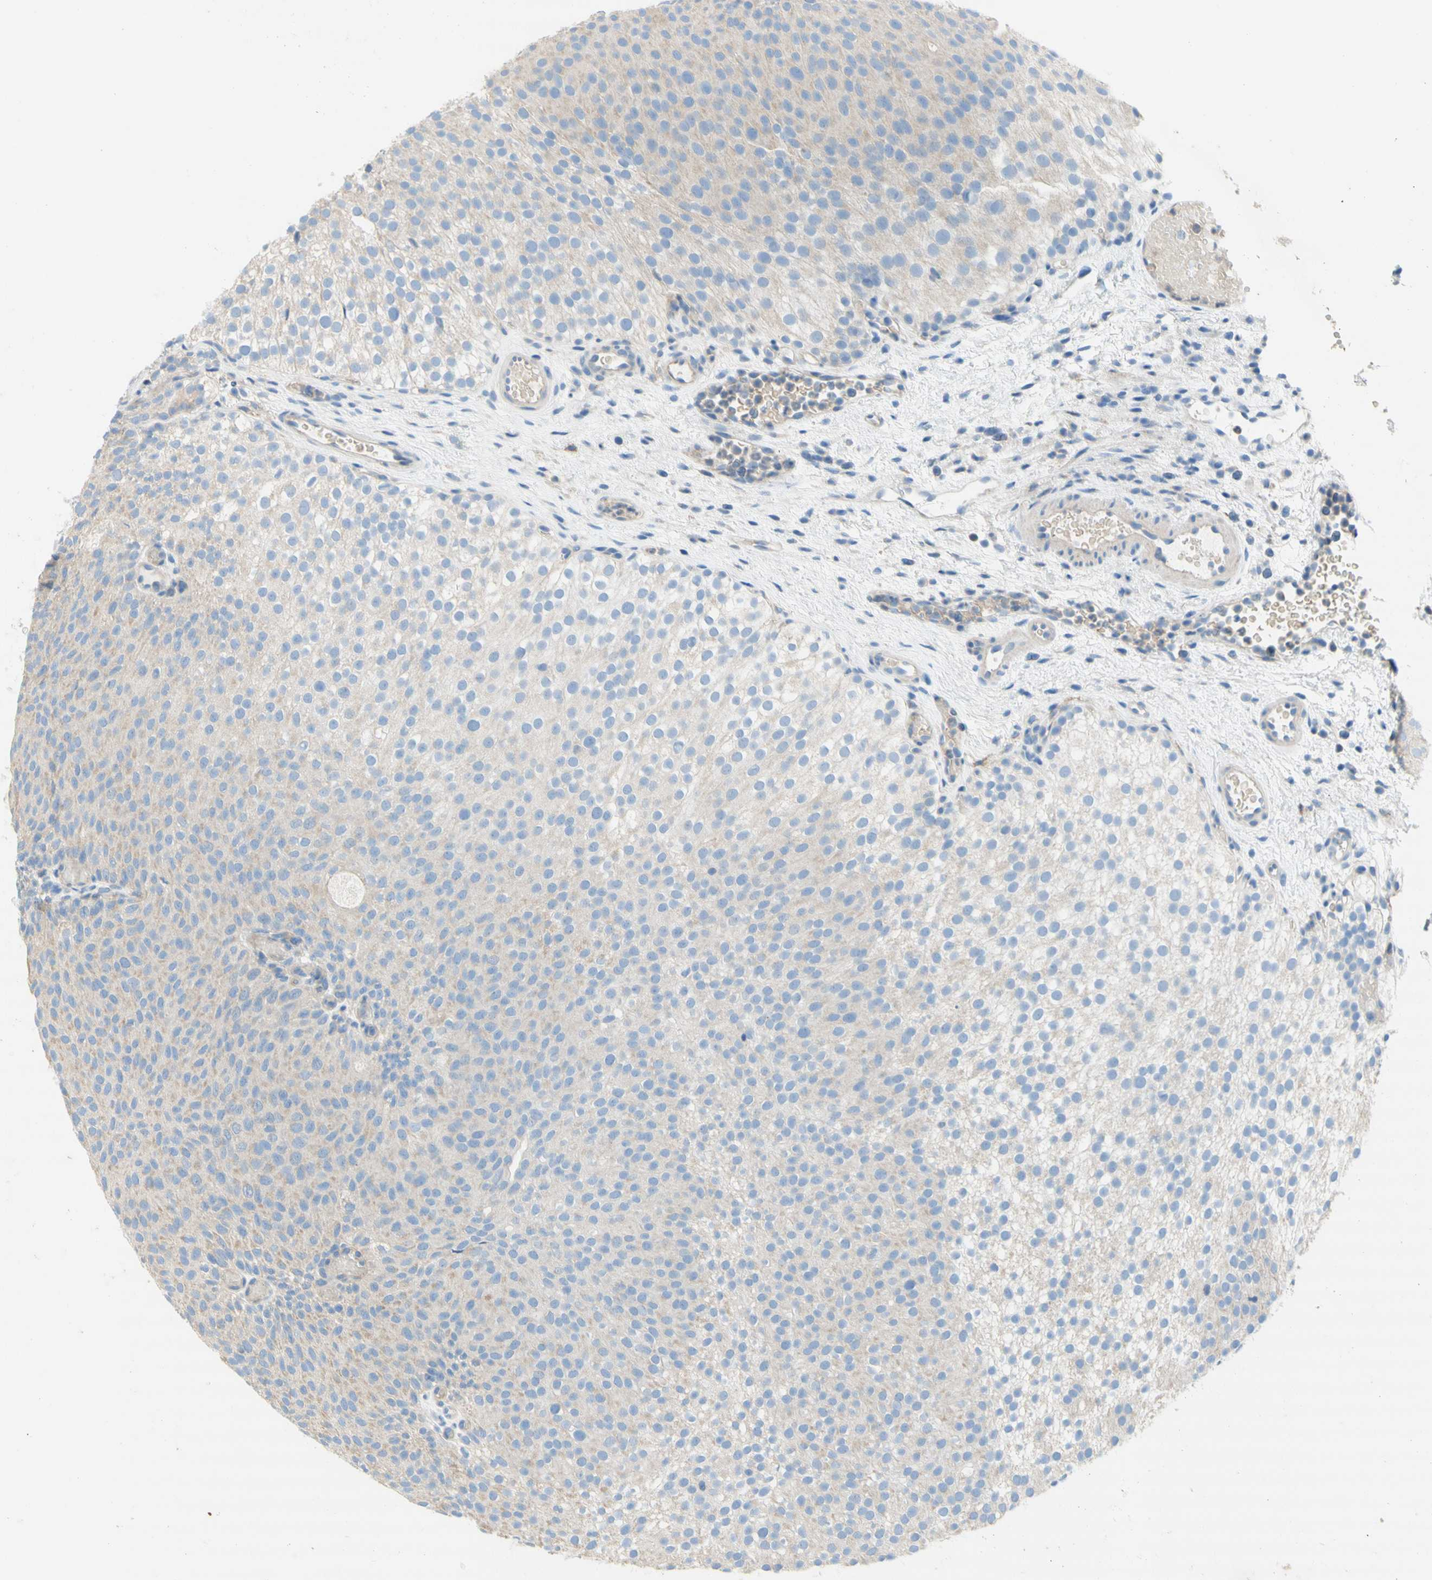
{"staining": {"intensity": "weak", "quantity": ">75%", "location": "cytoplasmic/membranous"}, "tissue": "urothelial cancer", "cell_type": "Tumor cells", "image_type": "cancer", "snomed": [{"axis": "morphology", "description": "Urothelial carcinoma, Low grade"}, {"axis": "topography", "description": "Urinary bladder"}], "caption": "This image shows low-grade urothelial carcinoma stained with immunohistochemistry to label a protein in brown. The cytoplasmic/membranous of tumor cells show weak positivity for the protein. Nuclei are counter-stained blue.", "gene": "F3", "patient": {"sex": "male", "age": 78}}